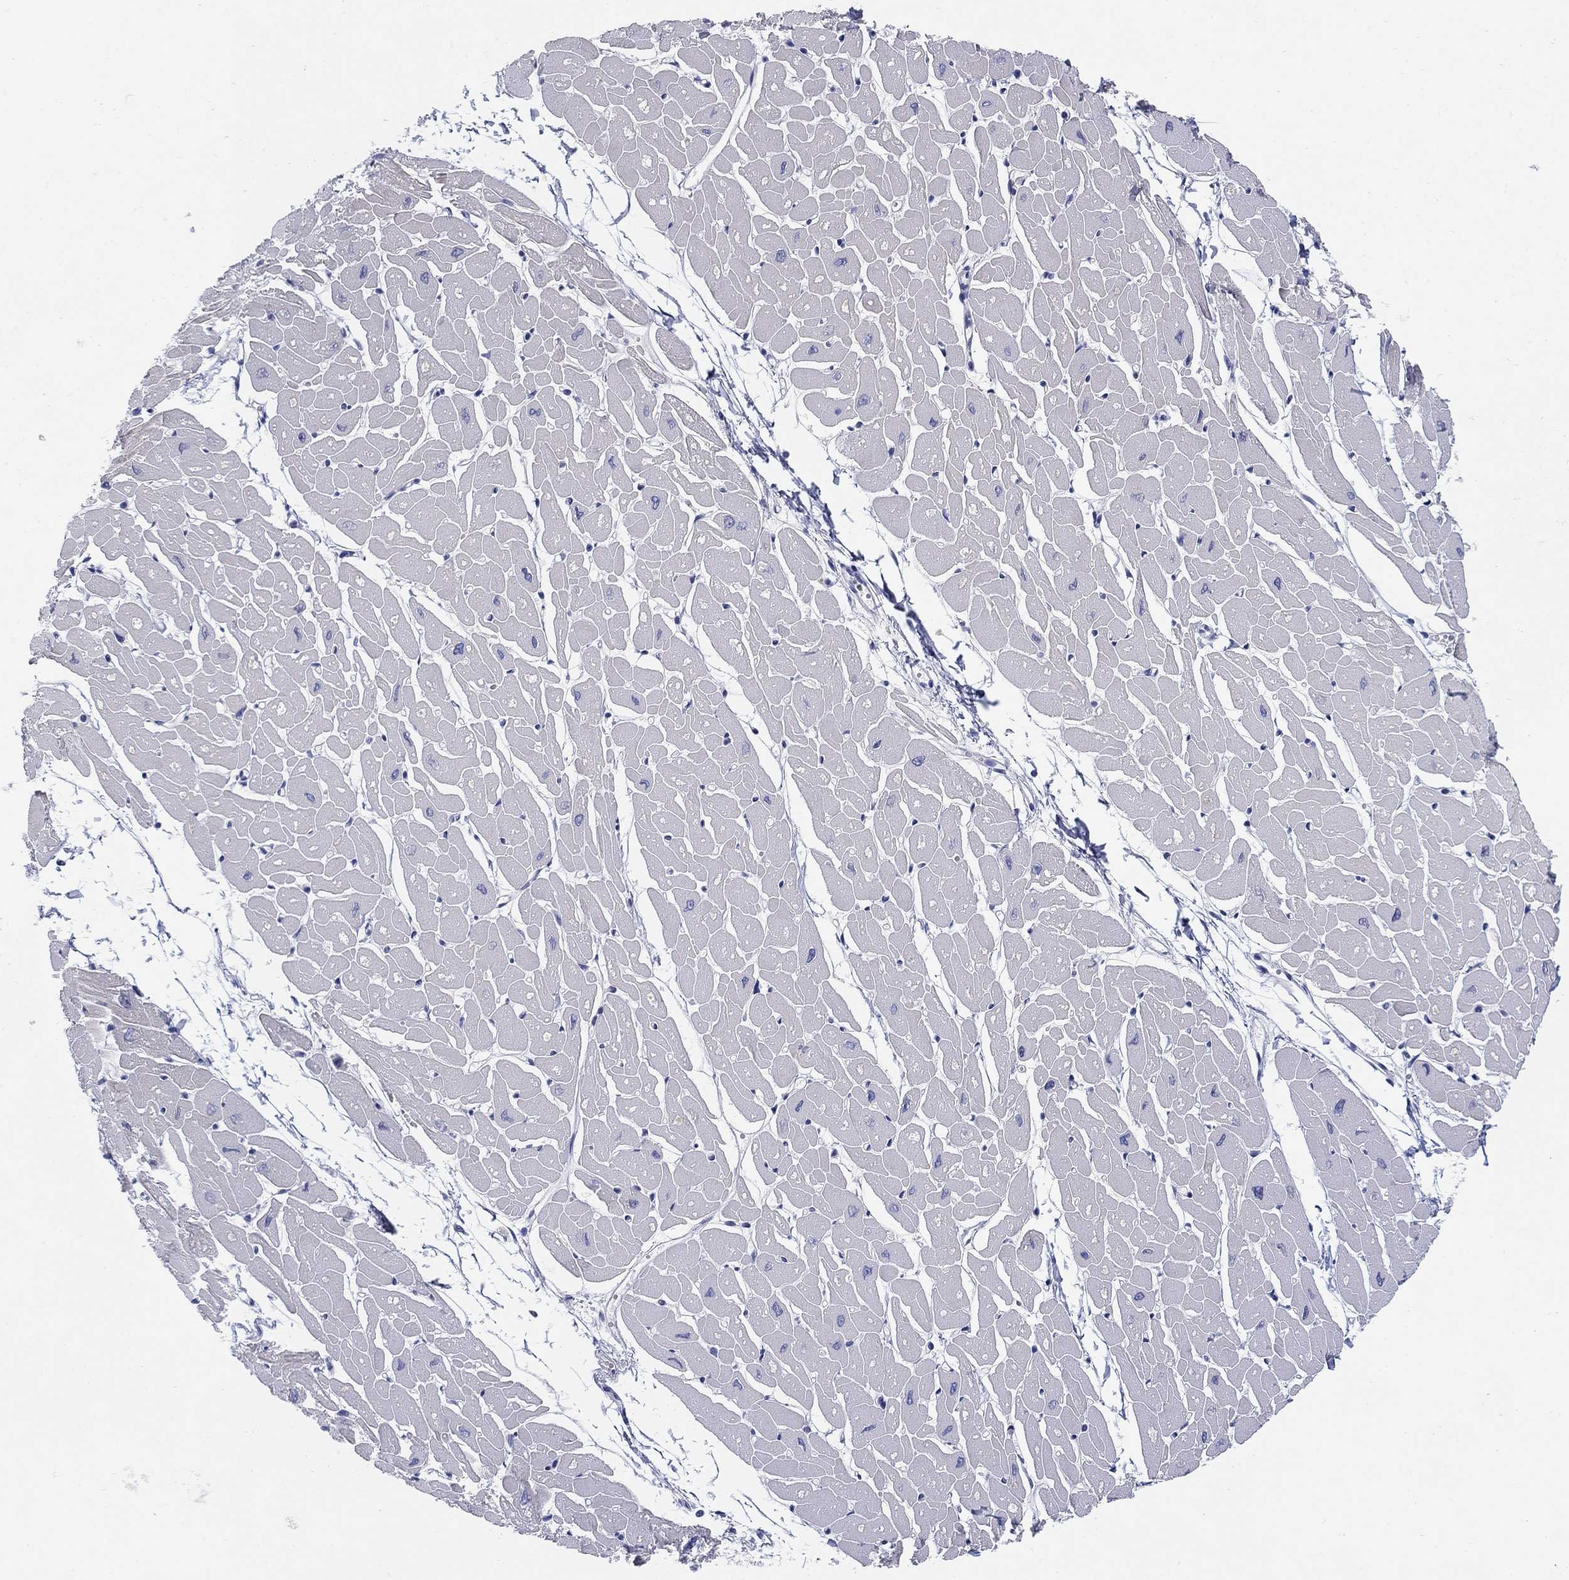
{"staining": {"intensity": "negative", "quantity": "none", "location": "none"}, "tissue": "heart muscle", "cell_type": "Cardiomyocytes", "image_type": "normal", "snomed": [{"axis": "morphology", "description": "Normal tissue, NOS"}, {"axis": "topography", "description": "Heart"}], "caption": "Immunohistochemistry (IHC) image of unremarkable heart muscle: human heart muscle stained with DAB shows no significant protein positivity in cardiomyocytes.", "gene": "HEATR4", "patient": {"sex": "male", "age": 57}}